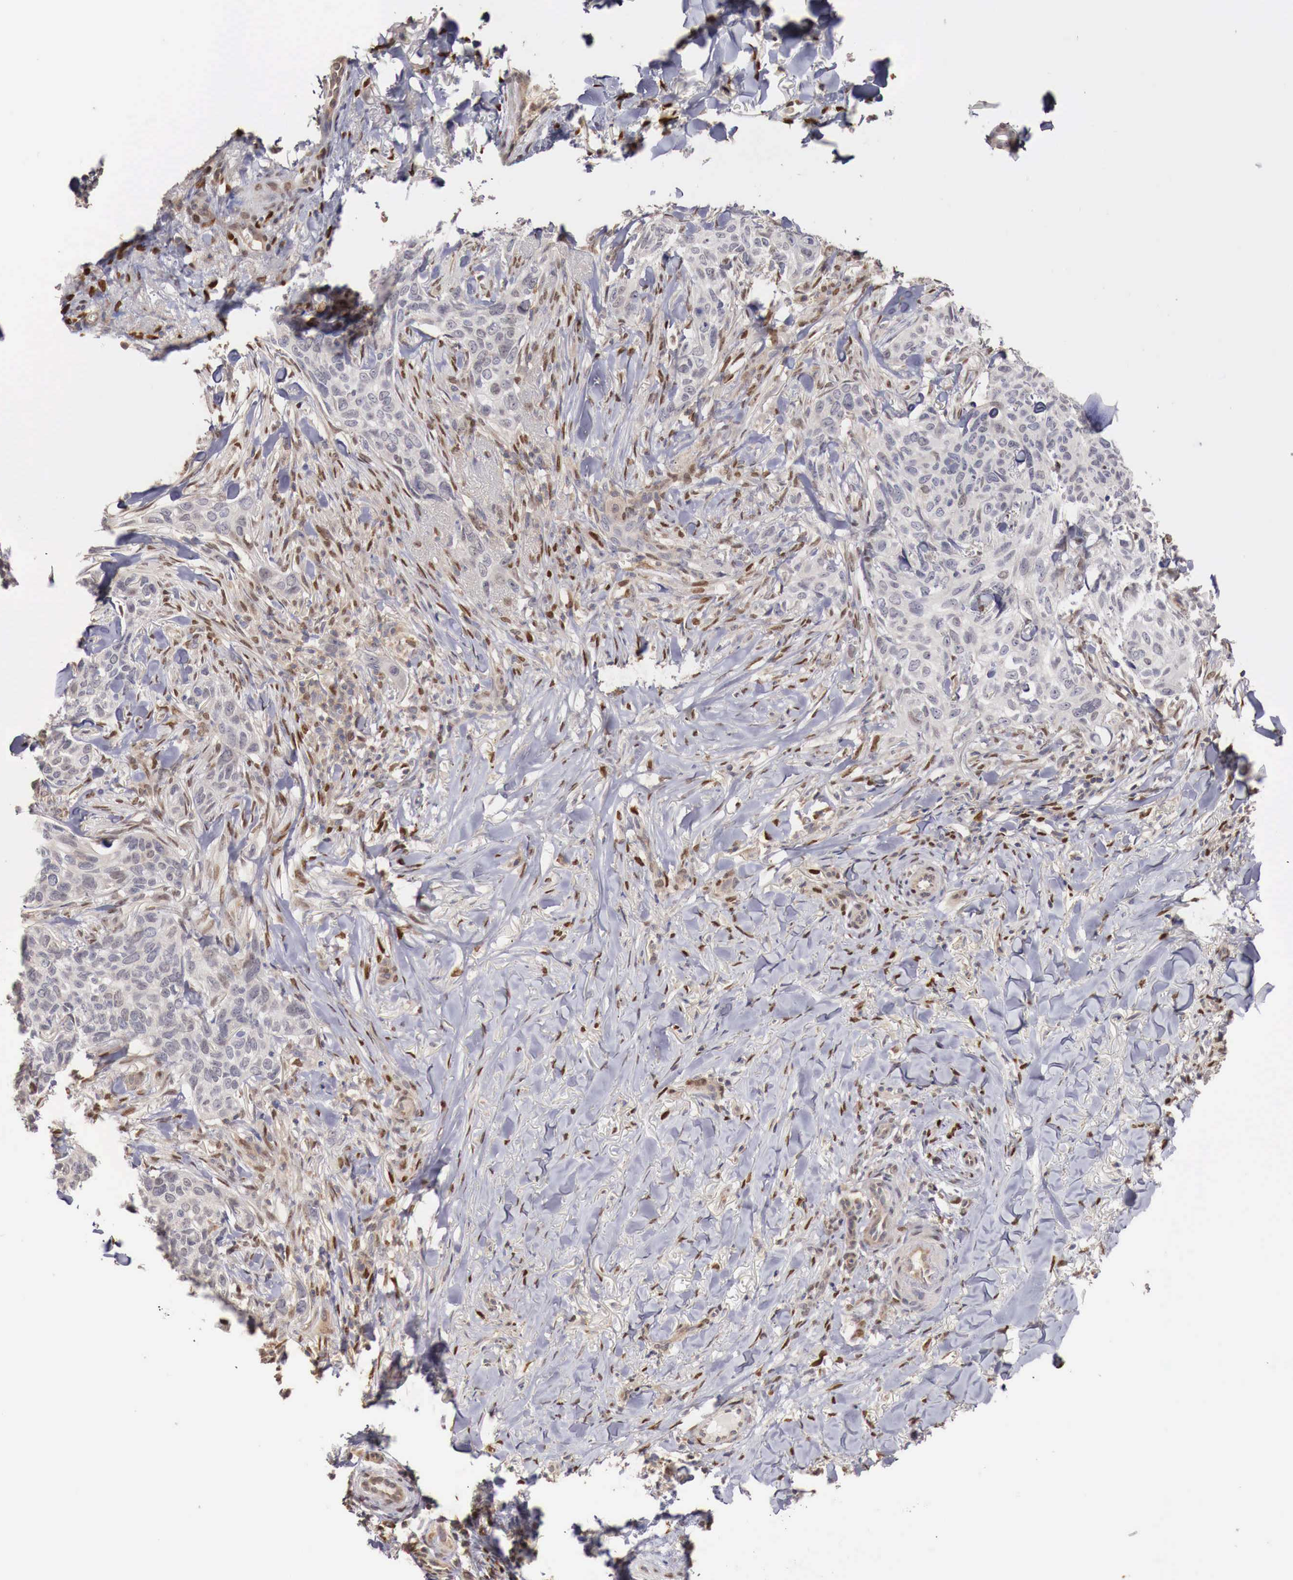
{"staining": {"intensity": "negative", "quantity": "none", "location": "none"}, "tissue": "skin cancer", "cell_type": "Tumor cells", "image_type": "cancer", "snomed": [{"axis": "morphology", "description": "Normal tissue, NOS"}, {"axis": "morphology", "description": "Basal cell carcinoma"}, {"axis": "topography", "description": "Skin"}], "caption": "Tumor cells are negative for brown protein staining in basal cell carcinoma (skin).", "gene": "KHDRBS2", "patient": {"sex": "male", "age": 81}}